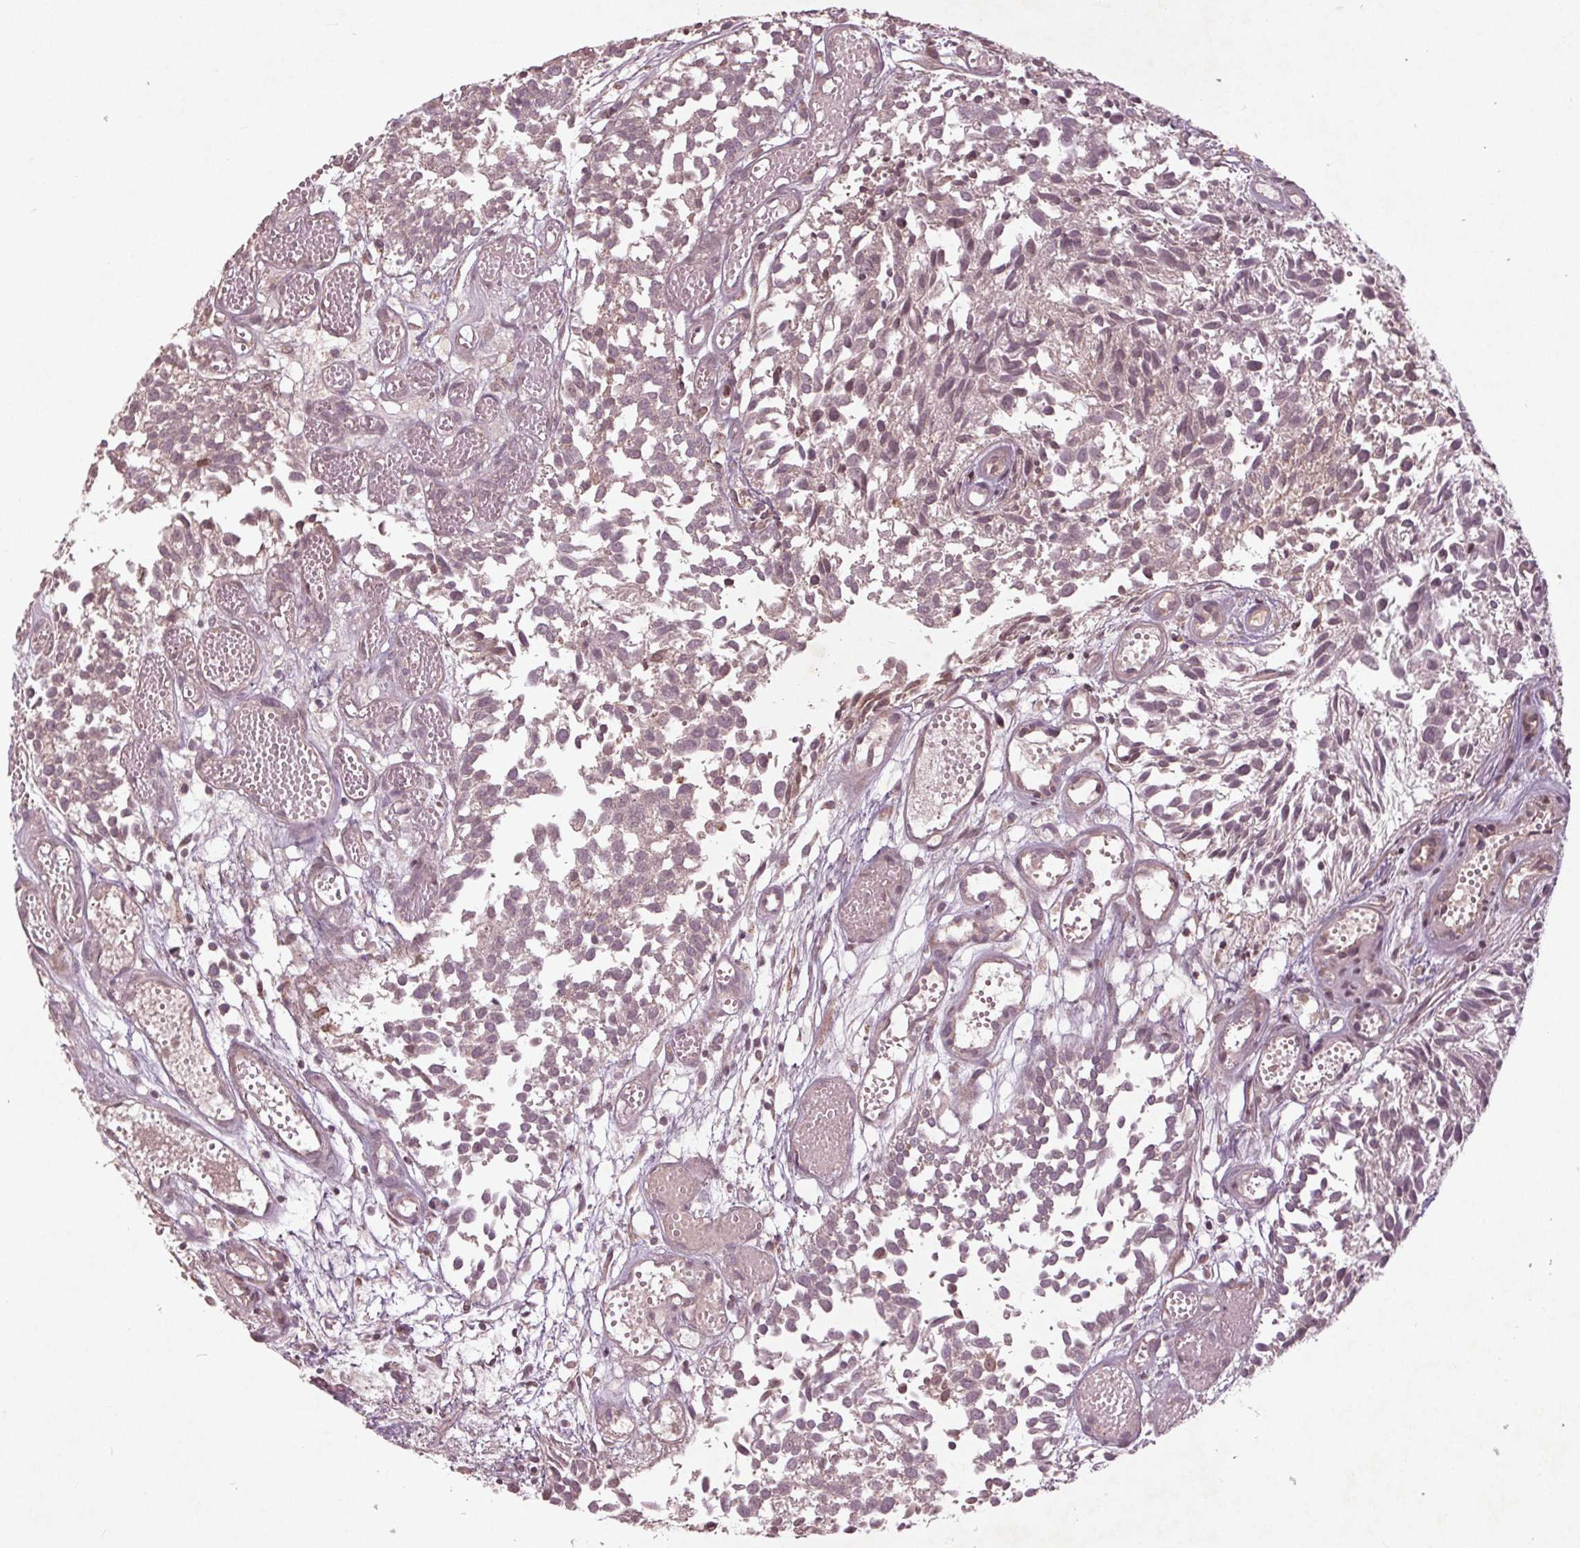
{"staining": {"intensity": "weak", "quantity": "<25%", "location": "nuclear"}, "tissue": "urothelial cancer", "cell_type": "Tumor cells", "image_type": "cancer", "snomed": [{"axis": "morphology", "description": "Urothelial carcinoma, Low grade"}, {"axis": "topography", "description": "Urinary bladder"}], "caption": "Immunohistochemistry (IHC) histopathology image of human low-grade urothelial carcinoma stained for a protein (brown), which shows no expression in tumor cells.", "gene": "CDKL4", "patient": {"sex": "male", "age": 70}}